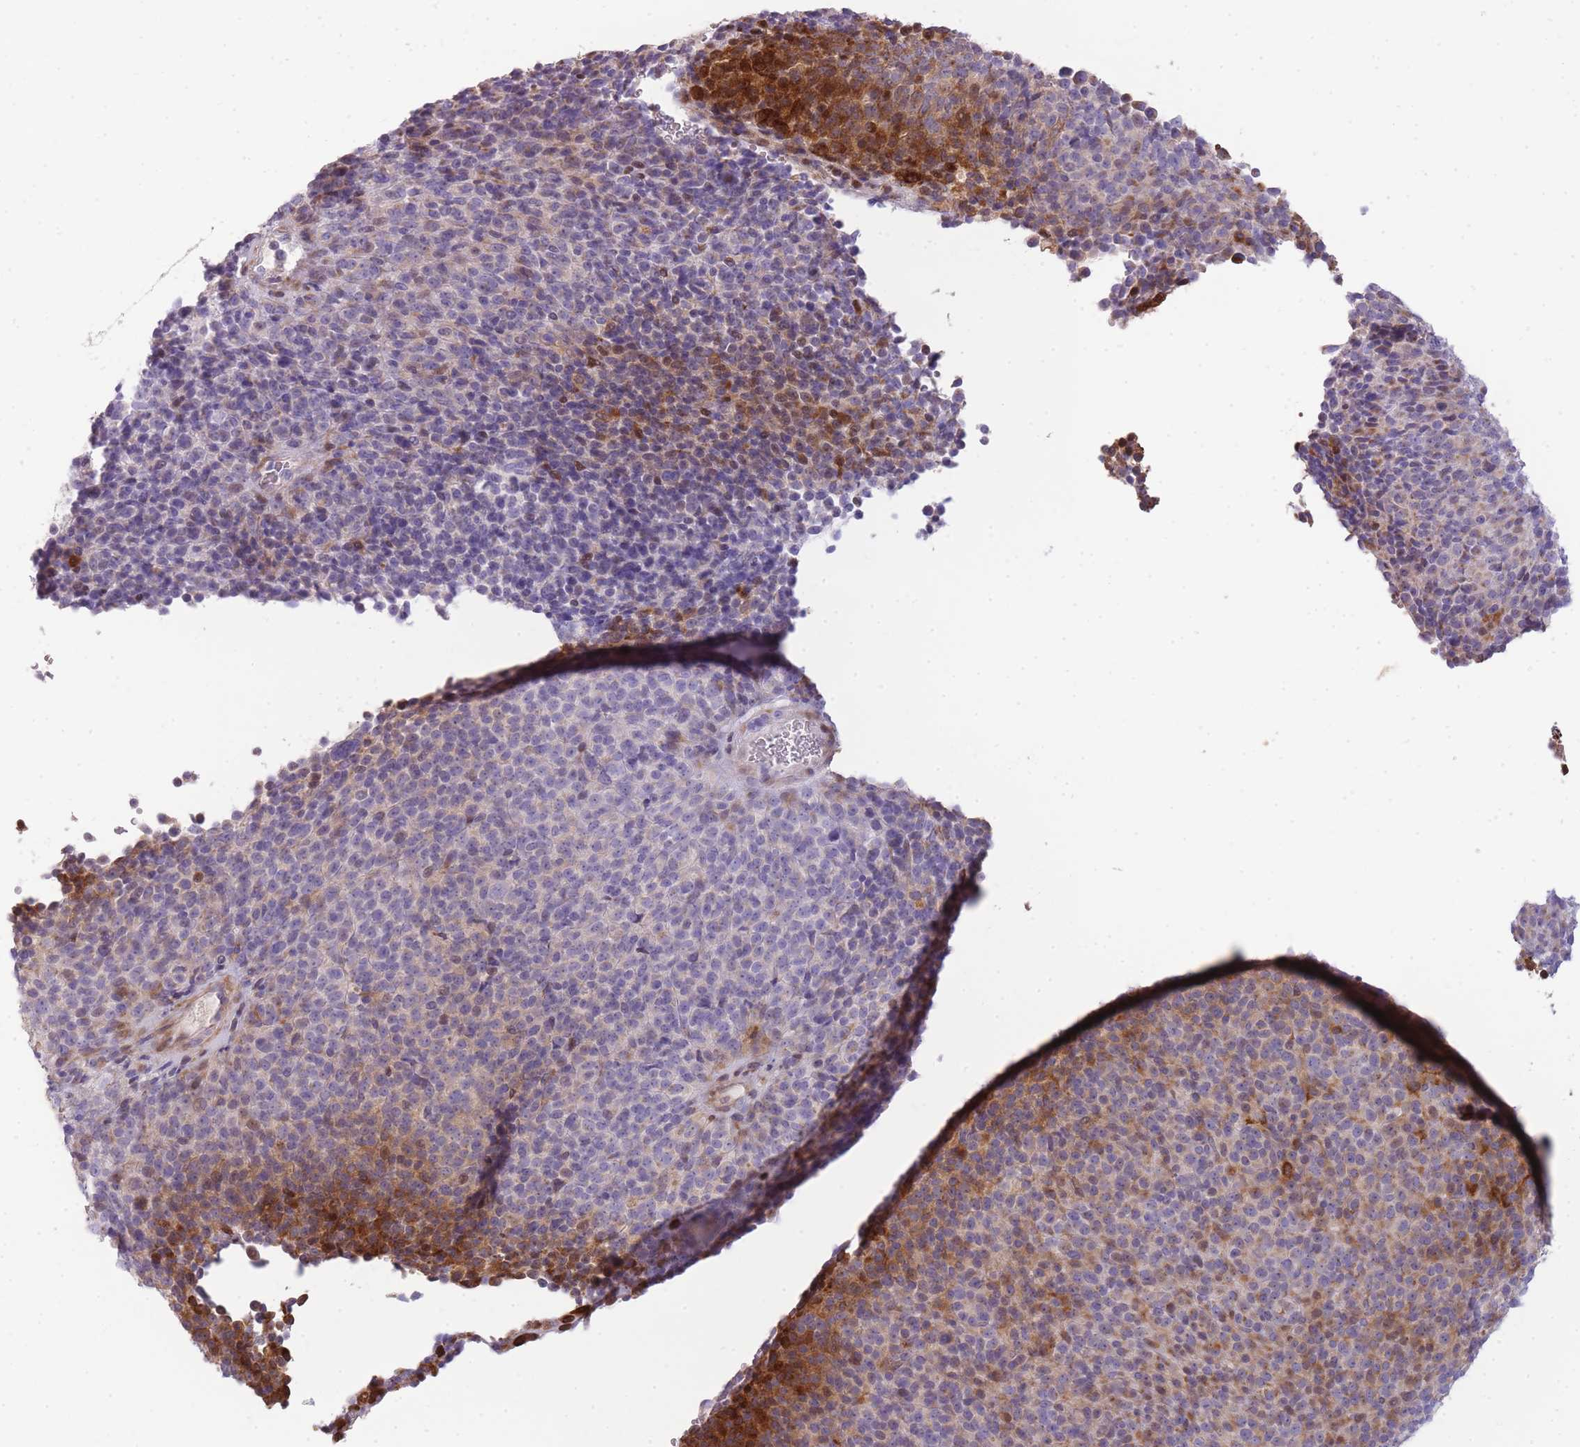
{"staining": {"intensity": "strong", "quantity": "<25%", "location": "cytoplasmic/membranous"}, "tissue": "melanoma", "cell_type": "Tumor cells", "image_type": "cancer", "snomed": [{"axis": "morphology", "description": "Malignant melanoma, Metastatic site"}, {"axis": "topography", "description": "Brain"}], "caption": "IHC staining of melanoma, which shows medium levels of strong cytoplasmic/membranous expression in approximately <25% of tumor cells indicating strong cytoplasmic/membranous protein positivity. The staining was performed using DAB (3,3'-diaminobenzidine) (brown) for protein detection and nuclei were counterstained in hematoxylin (blue).", "gene": "PPP3R2", "patient": {"sex": "female", "age": 56}}